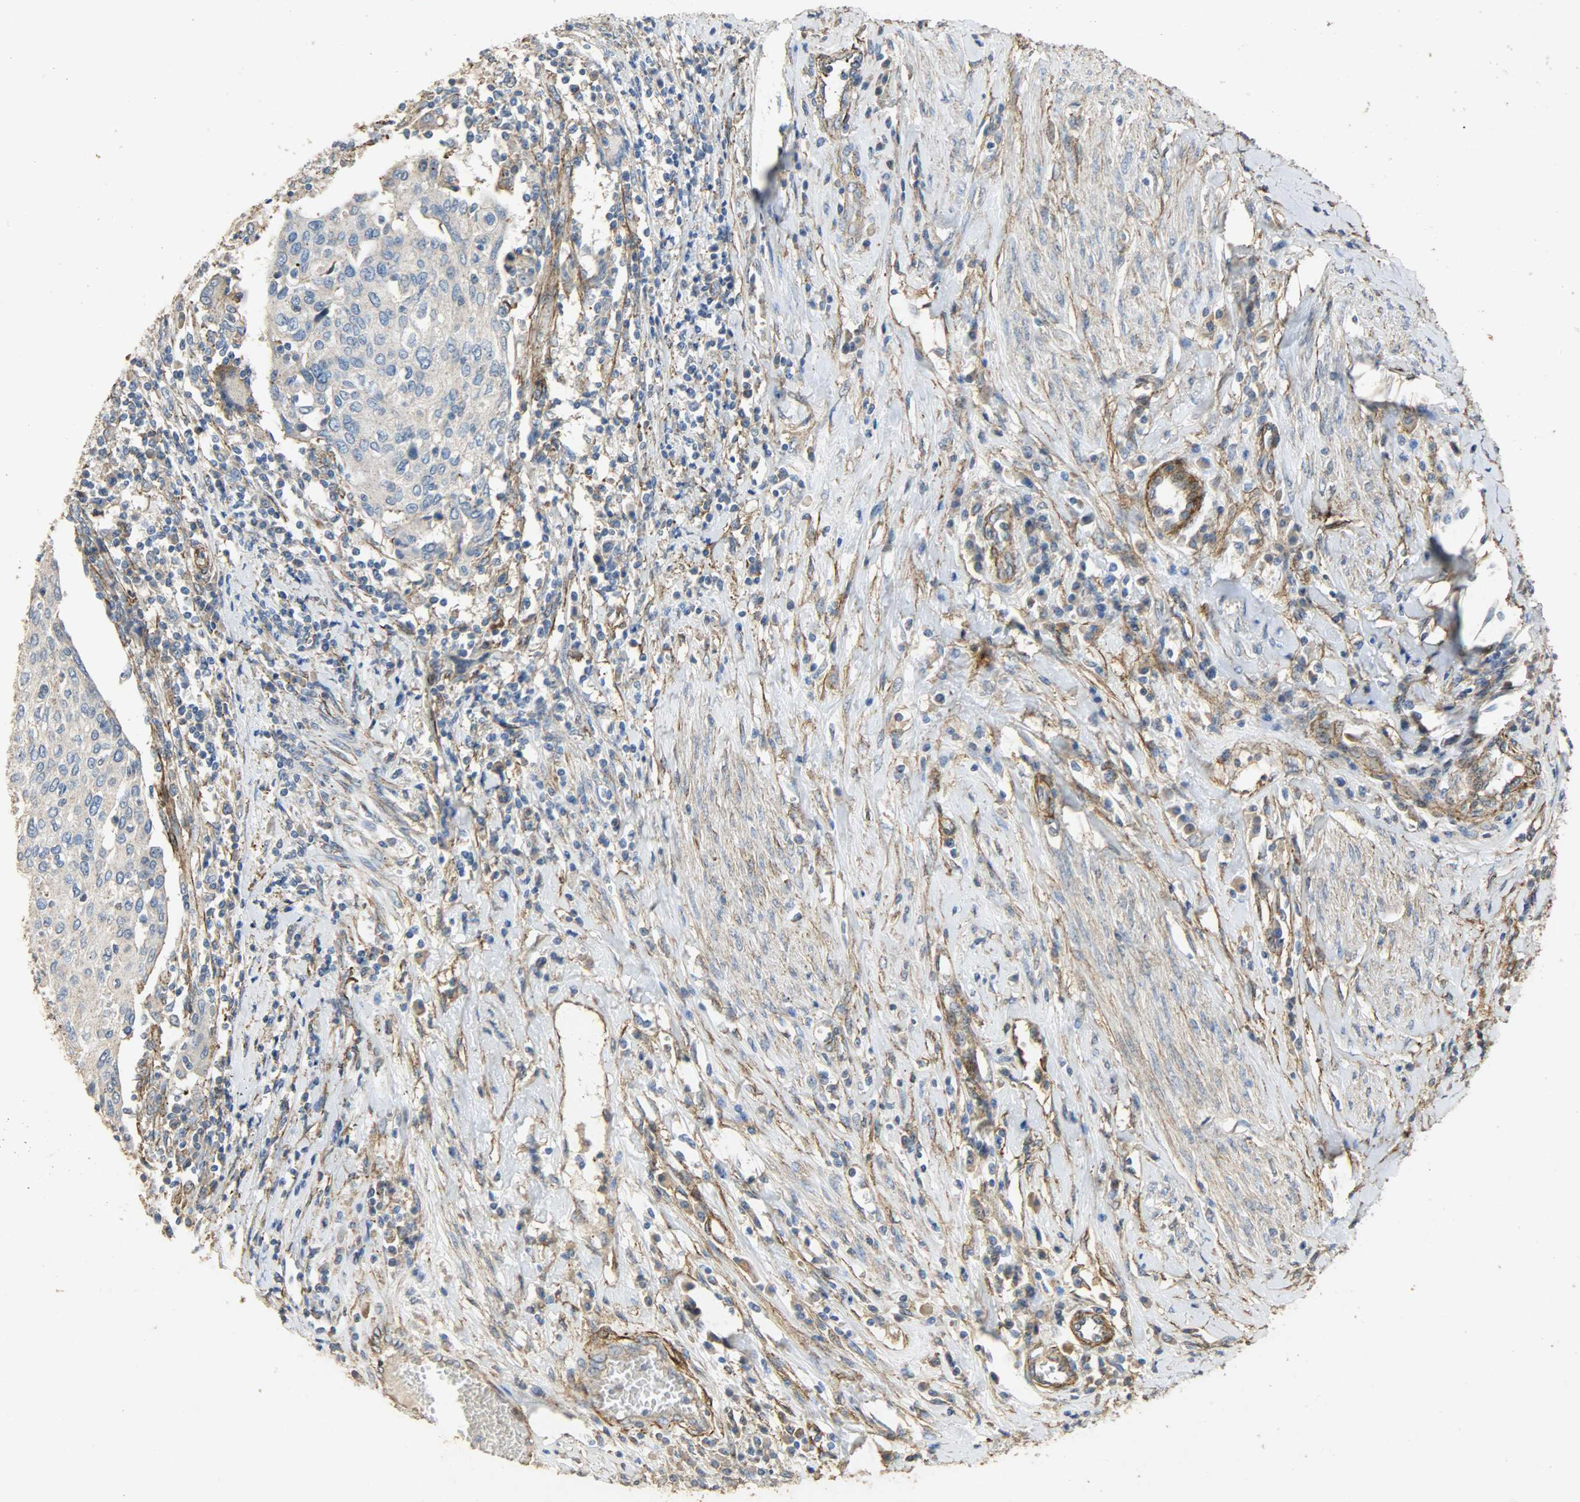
{"staining": {"intensity": "negative", "quantity": "none", "location": "none"}, "tissue": "cervical cancer", "cell_type": "Tumor cells", "image_type": "cancer", "snomed": [{"axis": "morphology", "description": "Squamous cell carcinoma, NOS"}, {"axis": "topography", "description": "Cervix"}], "caption": "Squamous cell carcinoma (cervical) was stained to show a protein in brown. There is no significant expression in tumor cells. Brightfield microscopy of IHC stained with DAB (3,3'-diaminobenzidine) (brown) and hematoxylin (blue), captured at high magnification.", "gene": "TPM4", "patient": {"sex": "female", "age": 40}}